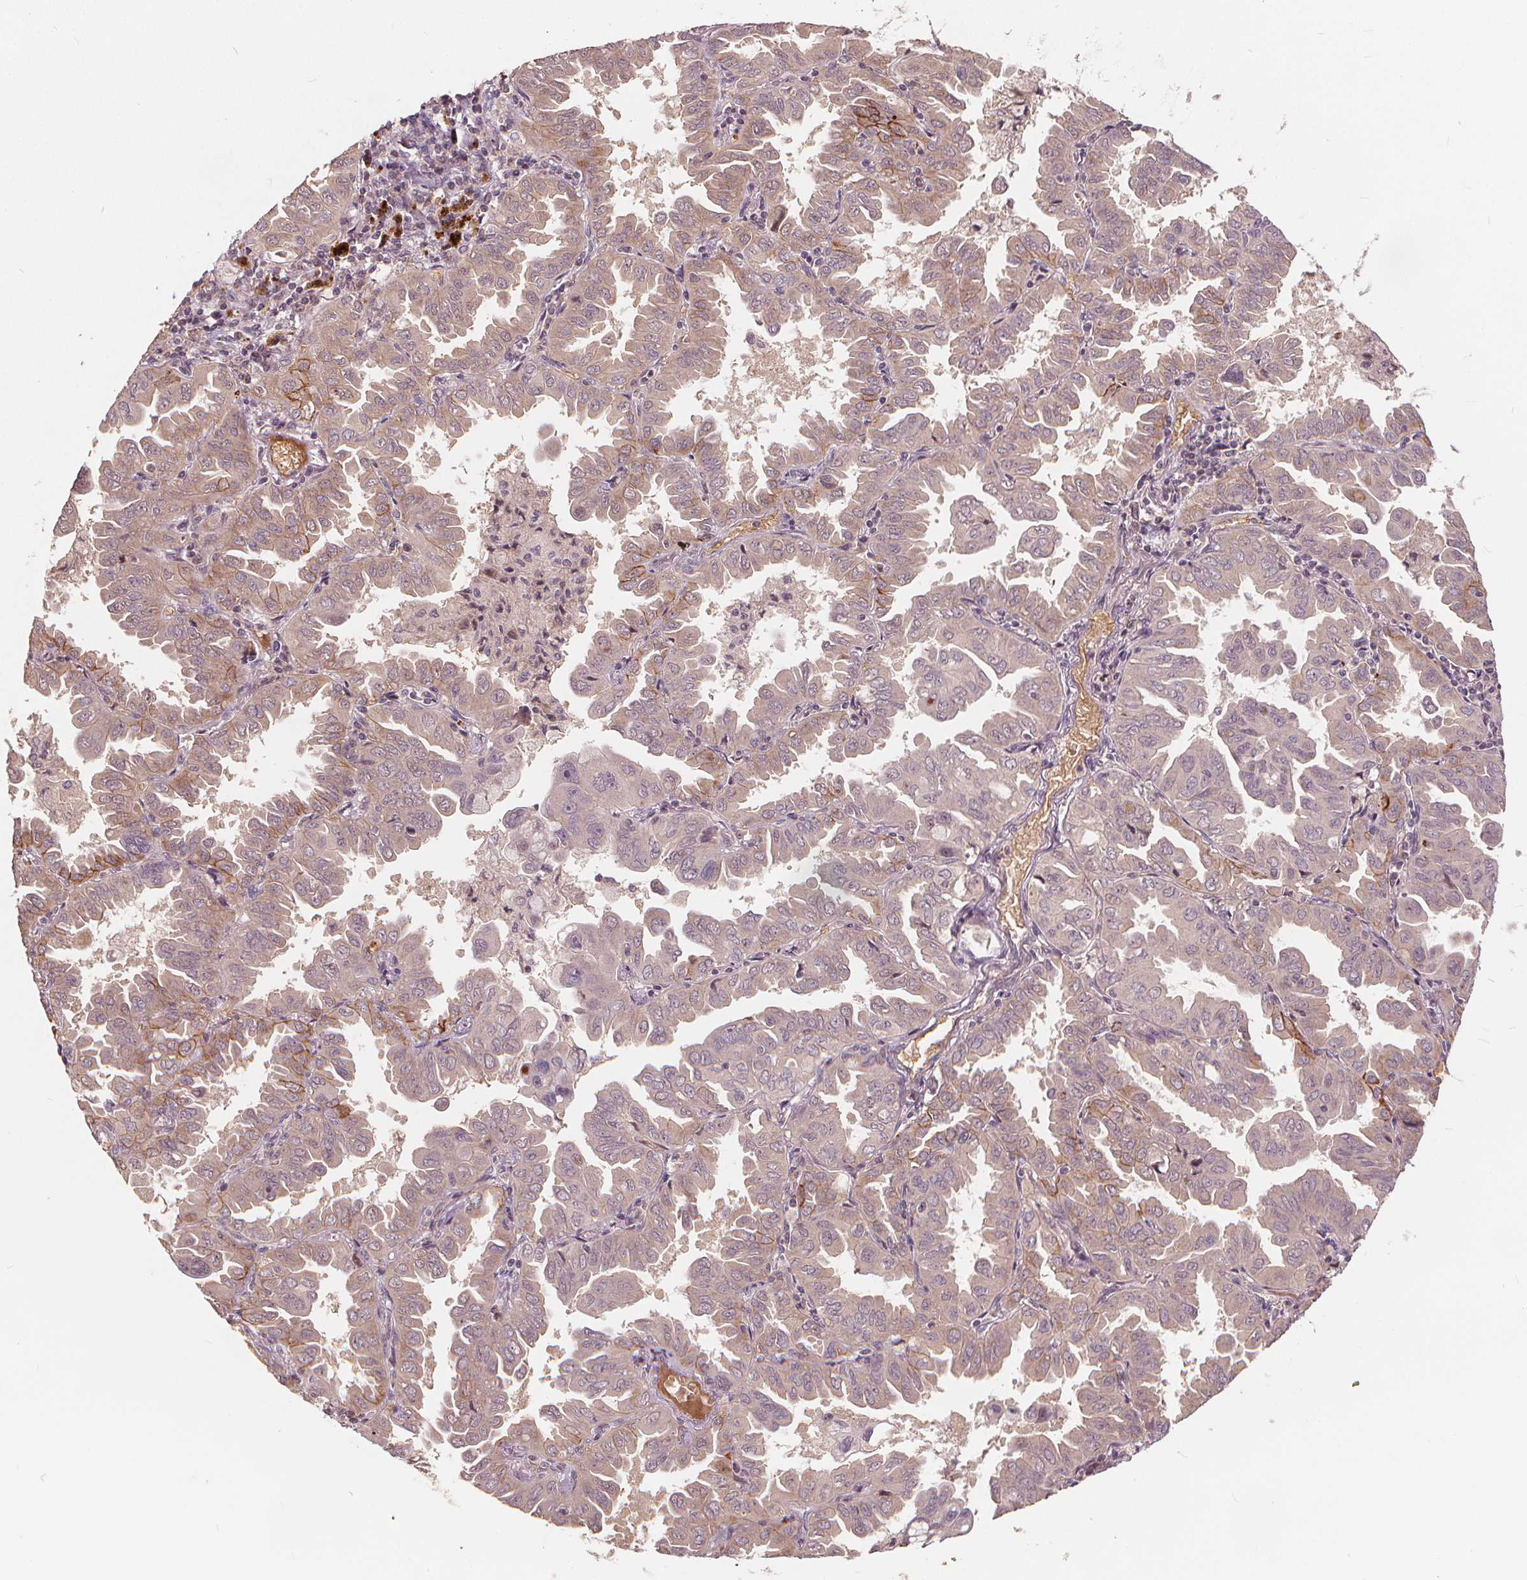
{"staining": {"intensity": "weak", "quantity": "25%-75%", "location": "cytoplasmic/membranous"}, "tissue": "lung cancer", "cell_type": "Tumor cells", "image_type": "cancer", "snomed": [{"axis": "morphology", "description": "Adenocarcinoma, NOS"}, {"axis": "topography", "description": "Lung"}], "caption": "High-magnification brightfield microscopy of lung cancer (adenocarcinoma) stained with DAB (3,3'-diaminobenzidine) (brown) and counterstained with hematoxylin (blue). tumor cells exhibit weak cytoplasmic/membranous expression is identified in about25%-75% of cells.", "gene": "IPO13", "patient": {"sex": "male", "age": 64}}